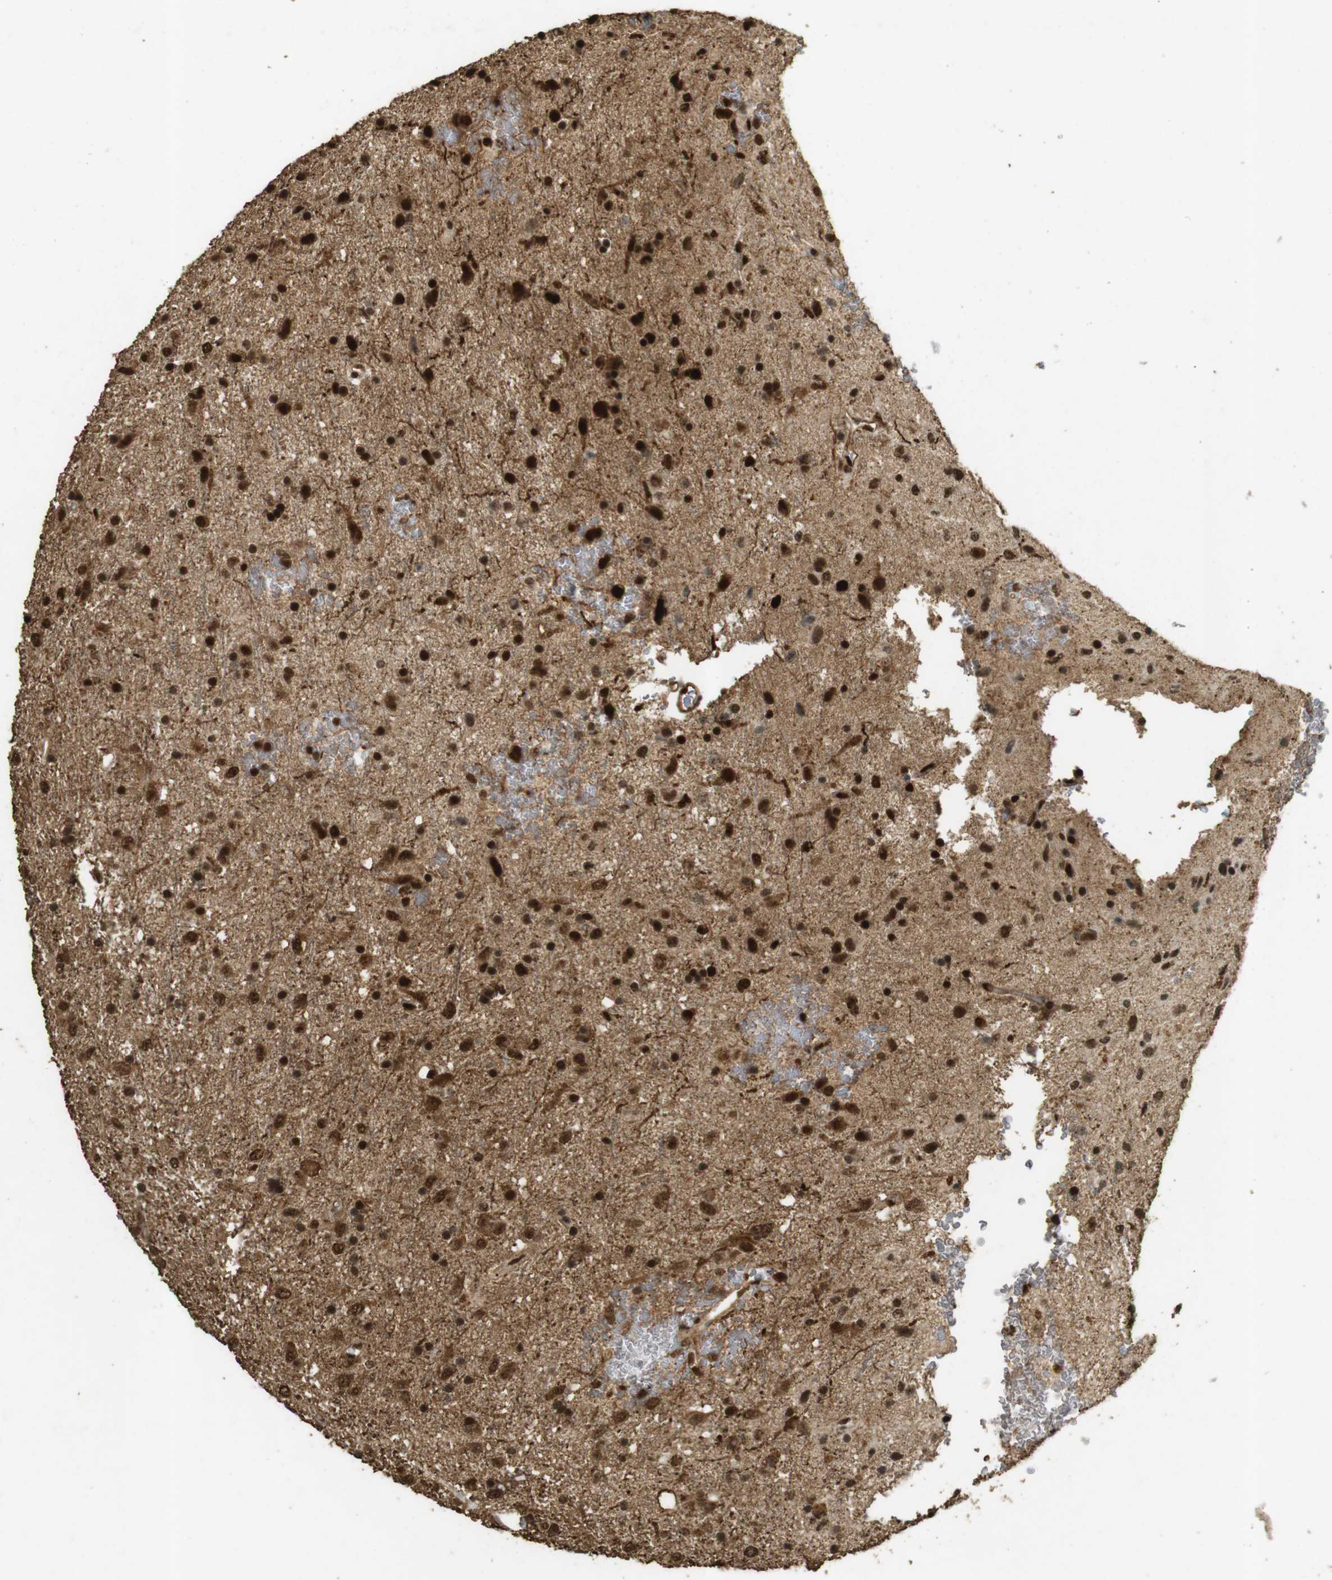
{"staining": {"intensity": "strong", "quantity": ">75%", "location": "cytoplasmic/membranous,nuclear"}, "tissue": "glioma", "cell_type": "Tumor cells", "image_type": "cancer", "snomed": [{"axis": "morphology", "description": "Glioma, malignant, Low grade"}, {"axis": "topography", "description": "Brain"}], "caption": "This is an image of immunohistochemistry staining of glioma, which shows strong positivity in the cytoplasmic/membranous and nuclear of tumor cells.", "gene": "GATA4", "patient": {"sex": "male", "age": 77}}